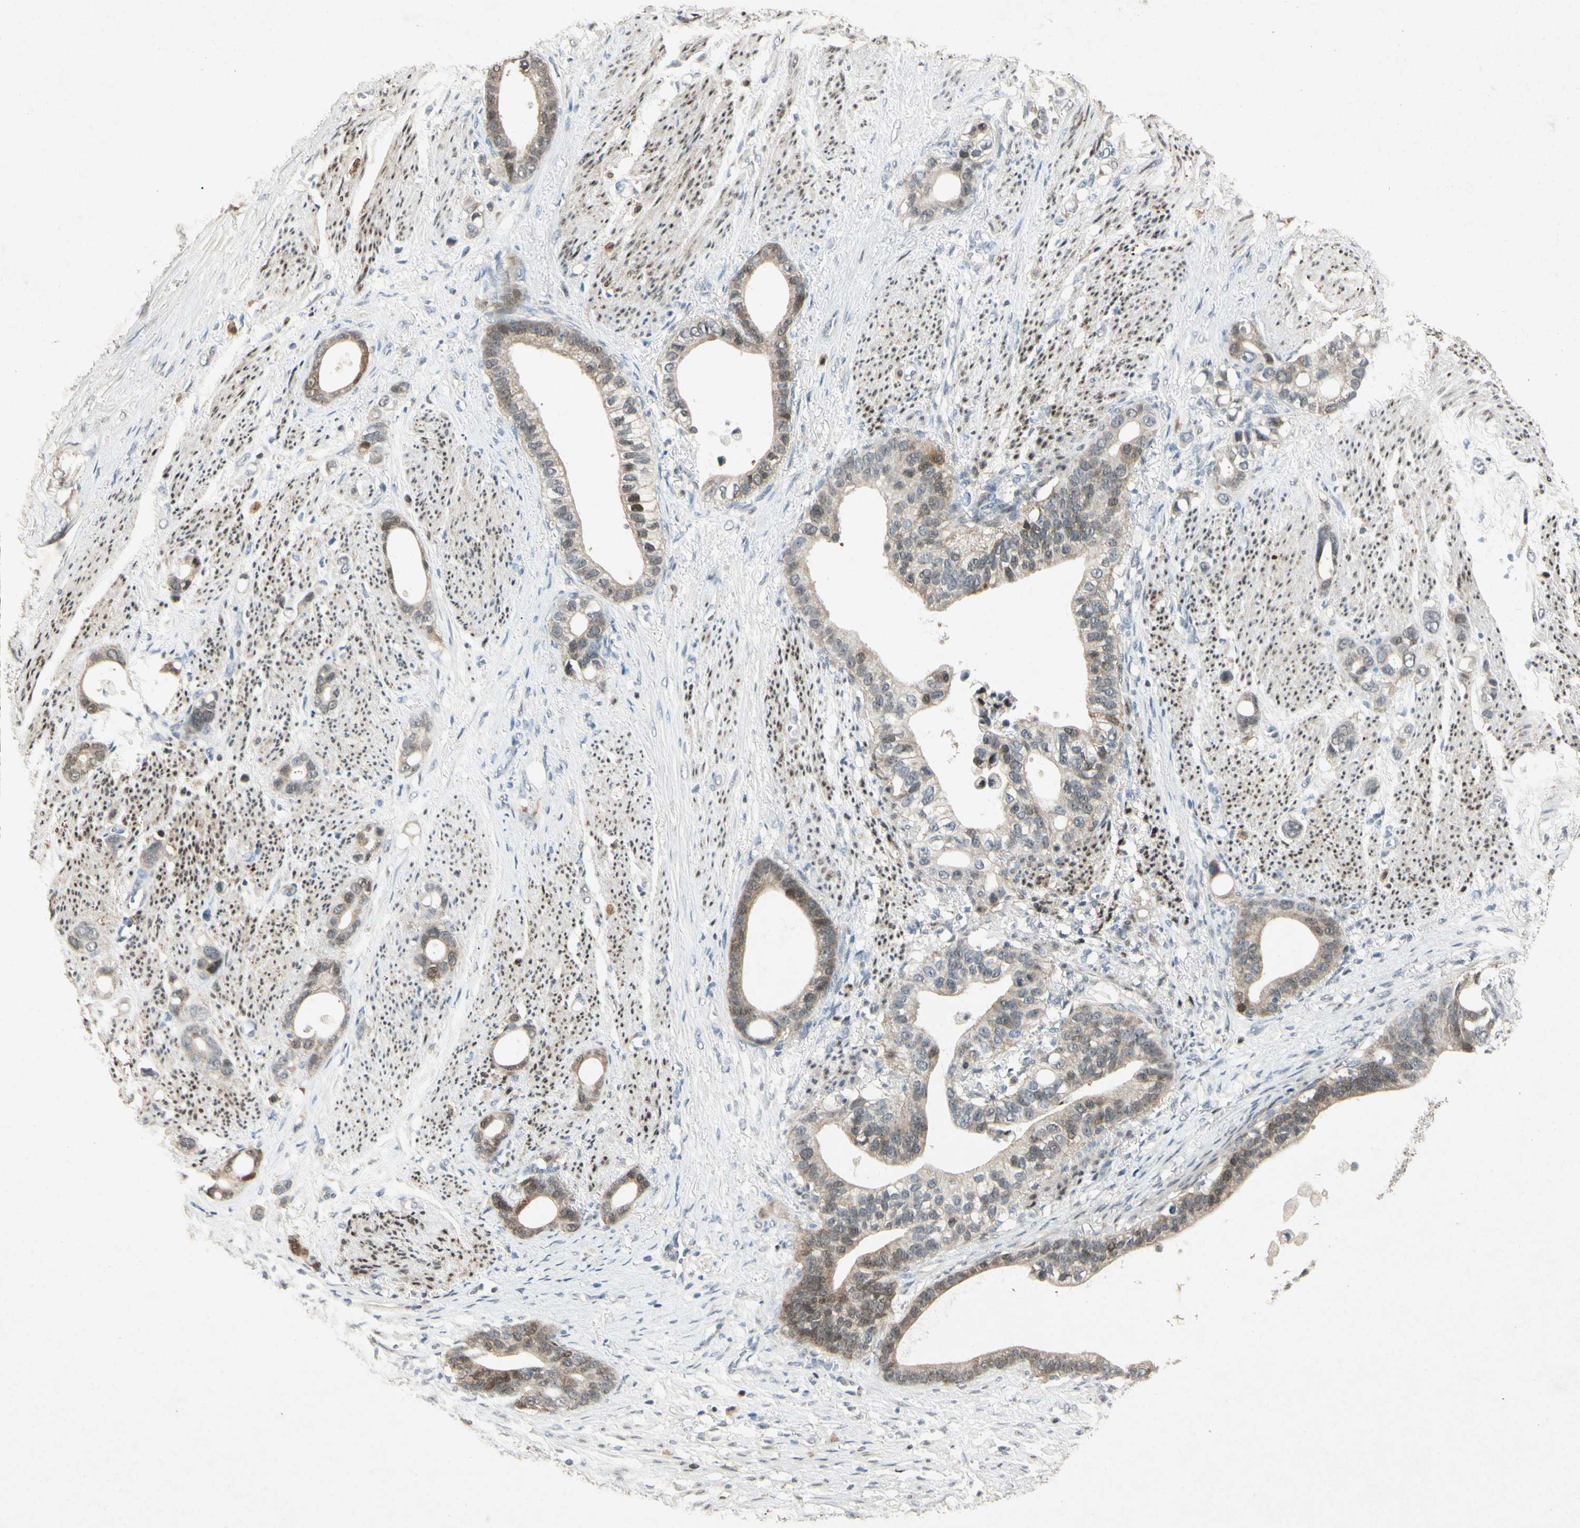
{"staining": {"intensity": "weak", "quantity": "25%-75%", "location": "cytoplasmic/membranous,nuclear"}, "tissue": "stomach cancer", "cell_type": "Tumor cells", "image_type": "cancer", "snomed": [{"axis": "morphology", "description": "Adenocarcinoma, NOS"}, {"axis": "topography", "description": "Stomach"}], "caption": "DAB immunohistochemical staining of human stomach adenocarcinoma demonstrates weak cytoplasmic/membranous and nuclear protein positivity in about 25%-75% of tumor cells.", "gene": "HSPA1B", "patient": {"sex": "female", "age": 75}}